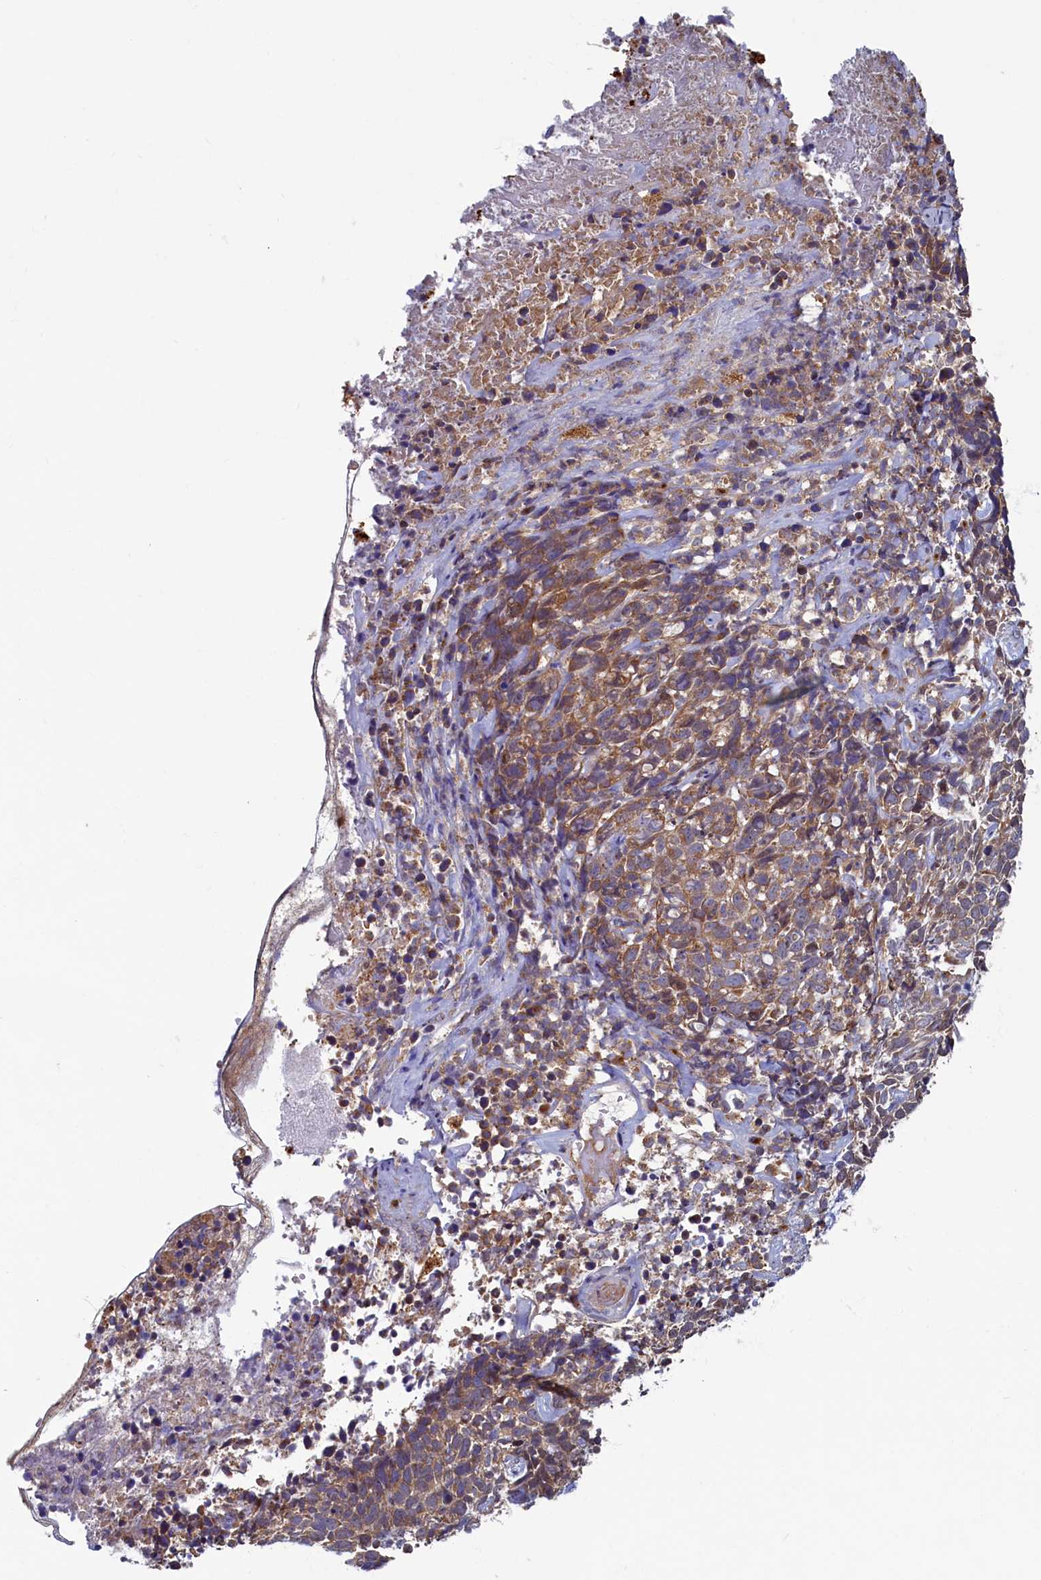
{"staining": {"intensity": "moderate", "quantity": ">75%", "location": "cytoplasmic/membranous"}, "tissue": "skin cancer", "cell_type": "Tumor cells", "image_type": "cancer", "snomed": [{"axis": "morphology", "description": "Basal cell carcinoma"}, {"axis": "topography", "description": "Skin"}], "caption": "DAB immunohistochemical staining of skin cancer demonstrates moderate cytoplasmic/membranous protein staining in about >75% of tumor cells.", "gene": "STX12", "patient": {"sex": "female", "age": 84}}